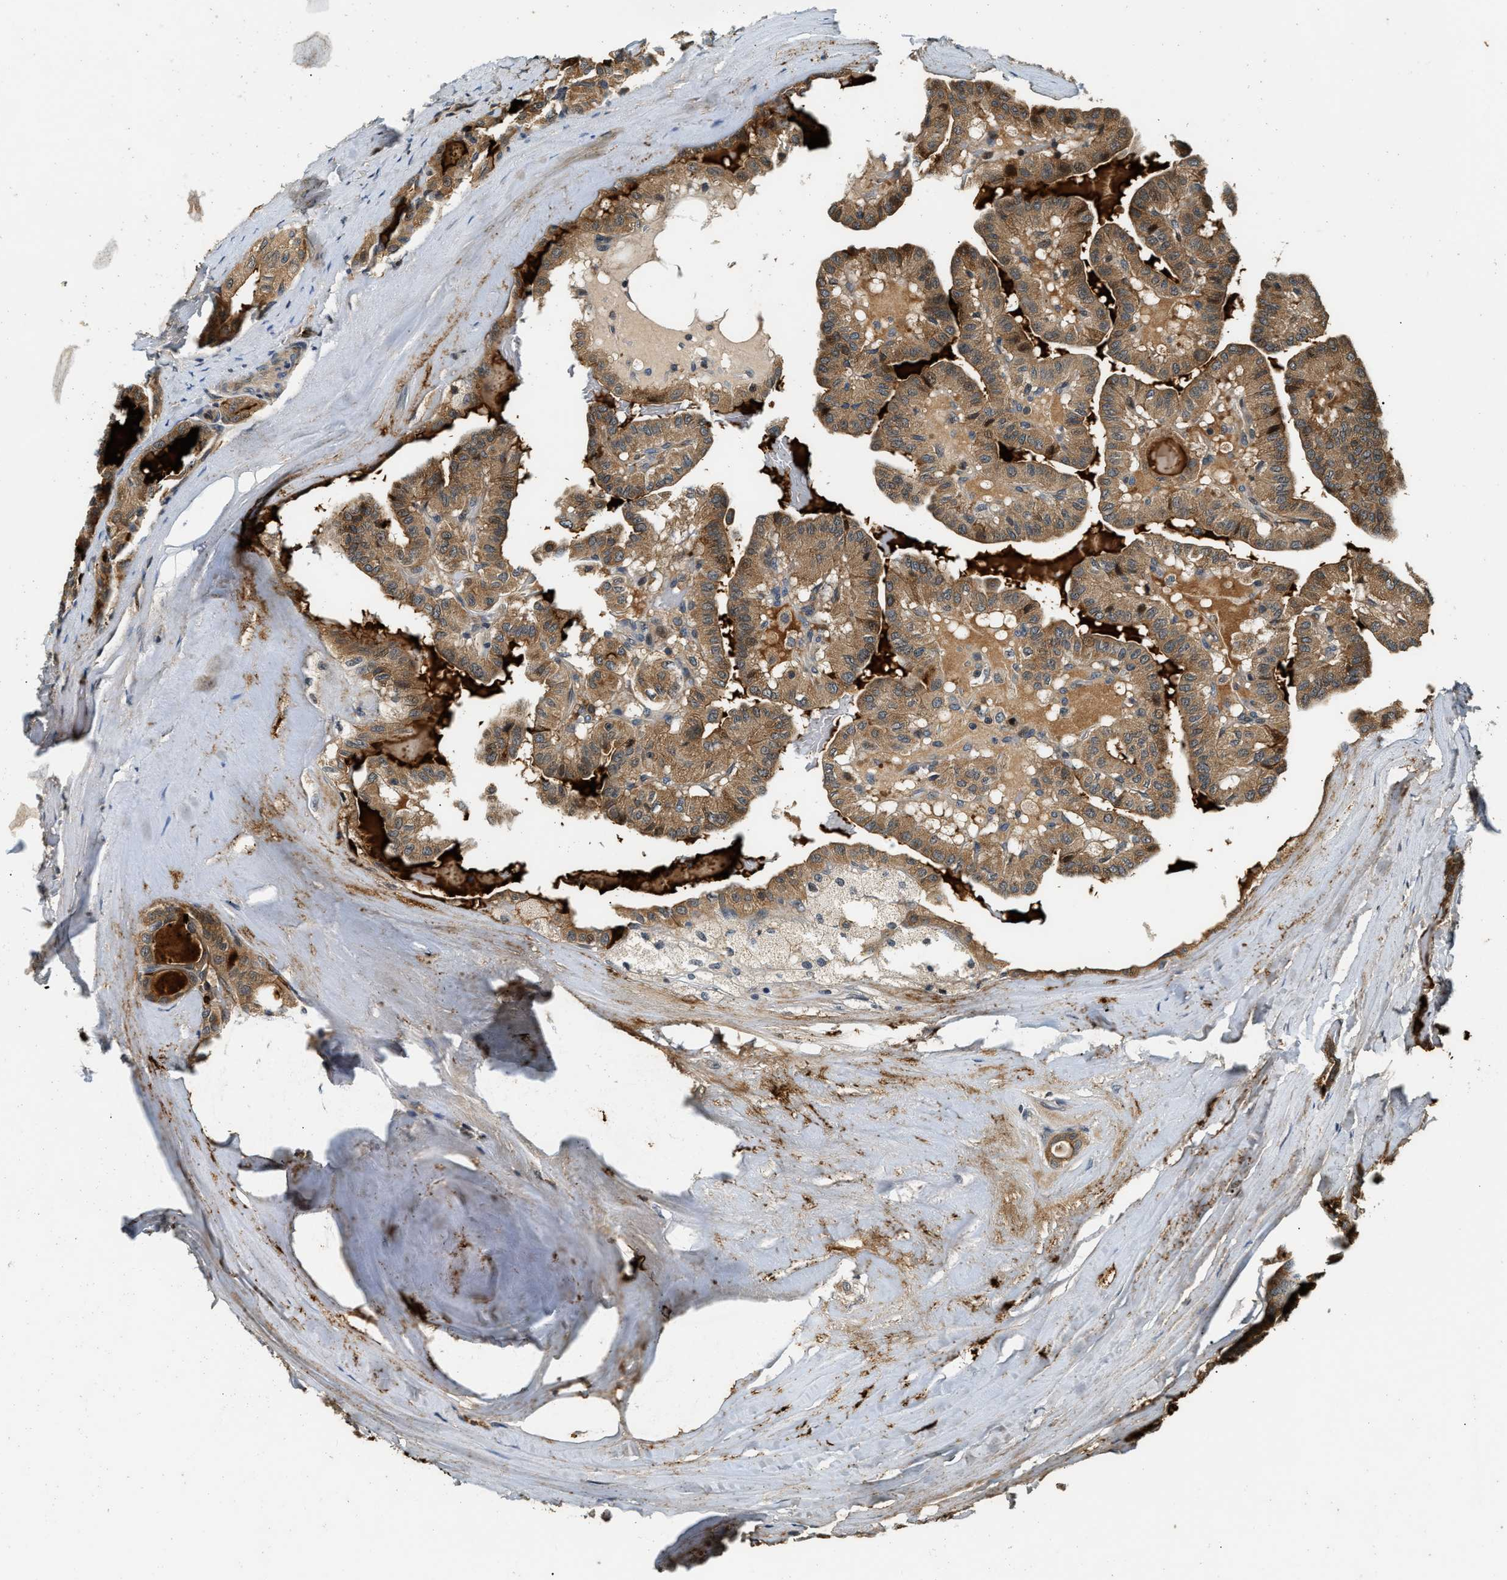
{"staining": {"intensity": "moderate", "quantity": ">75%", "location": "cytoplasmic/membranous"}, "tissue": "thyroid cancer", "cell_type": "Tumor cells", "image_type": "cancer", "snomed": [{"axis": "morphology", "description": "Papillary adenocarcinoma, NOS"}, {"axis": "topography", "description": "Thyroid gland"}], "caption": "IHC histopathology image of human thyroid cancer stained for a protein (brown), which shows medium levels of moderate cytoplasmic/membranous positivity in about >75% of tumor cells.", "gene": "EXTL2", "patient": {"sex": "male", "age": 77}}